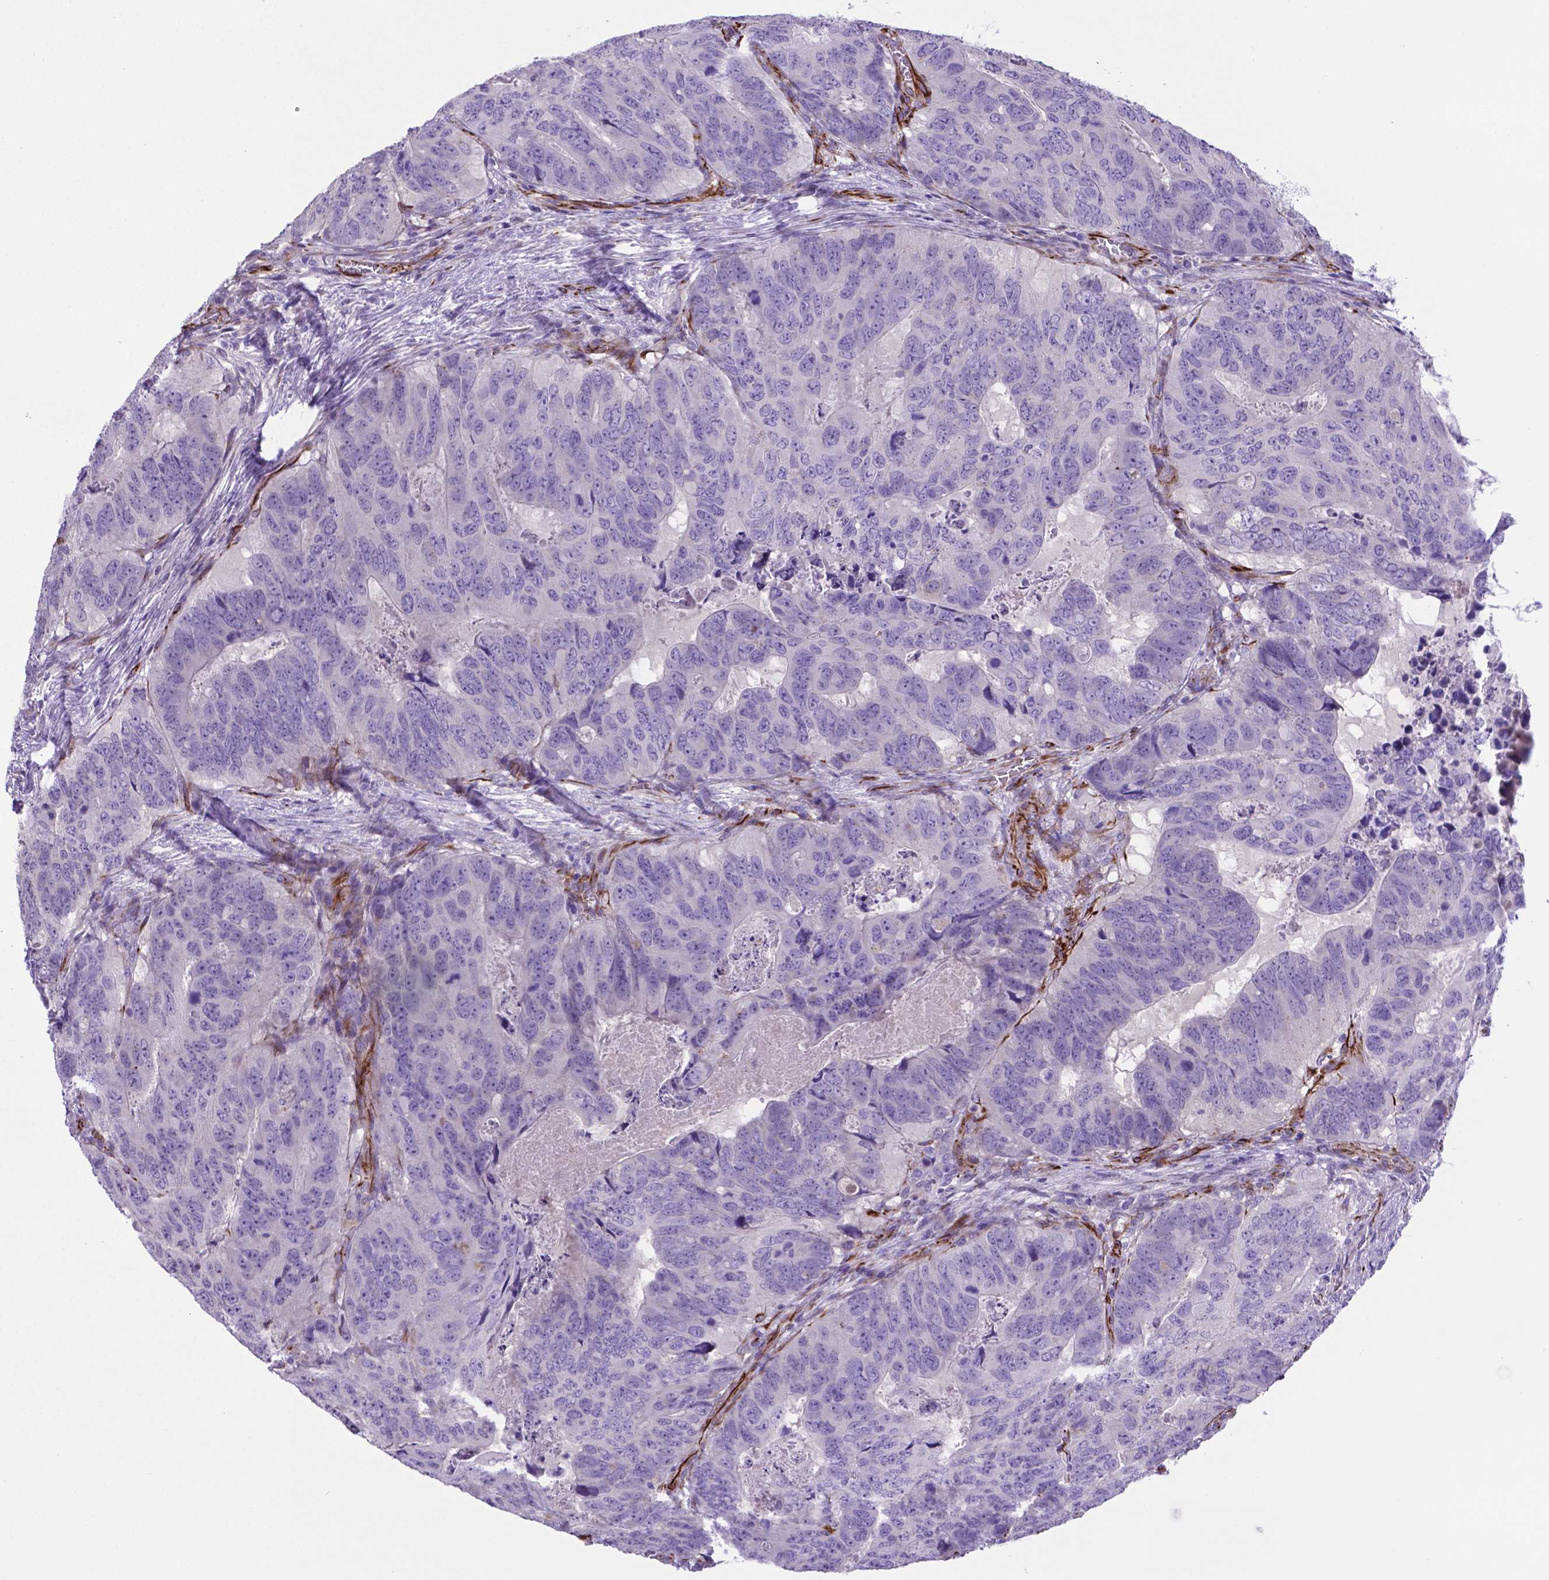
{"staining": {"intensity": "negative", "quantity": "none", "location": "none"}, "tissue": "colorectal cancer", "cell_type": "Tumor cells", "image_type": "cancer", "snomed": [{"axis": "morphology", "description": "Adenocarcinoma, NOS"}, {"axis": "topography", "description": "Colon"}], "caption": "Human adenocarcinoma (colorectal) stained for a protein using immunohistochemistry exhibits no expression in tumor cells.", "gene": "LZTR1", "patient": {"sex": "male", "age": 79}}